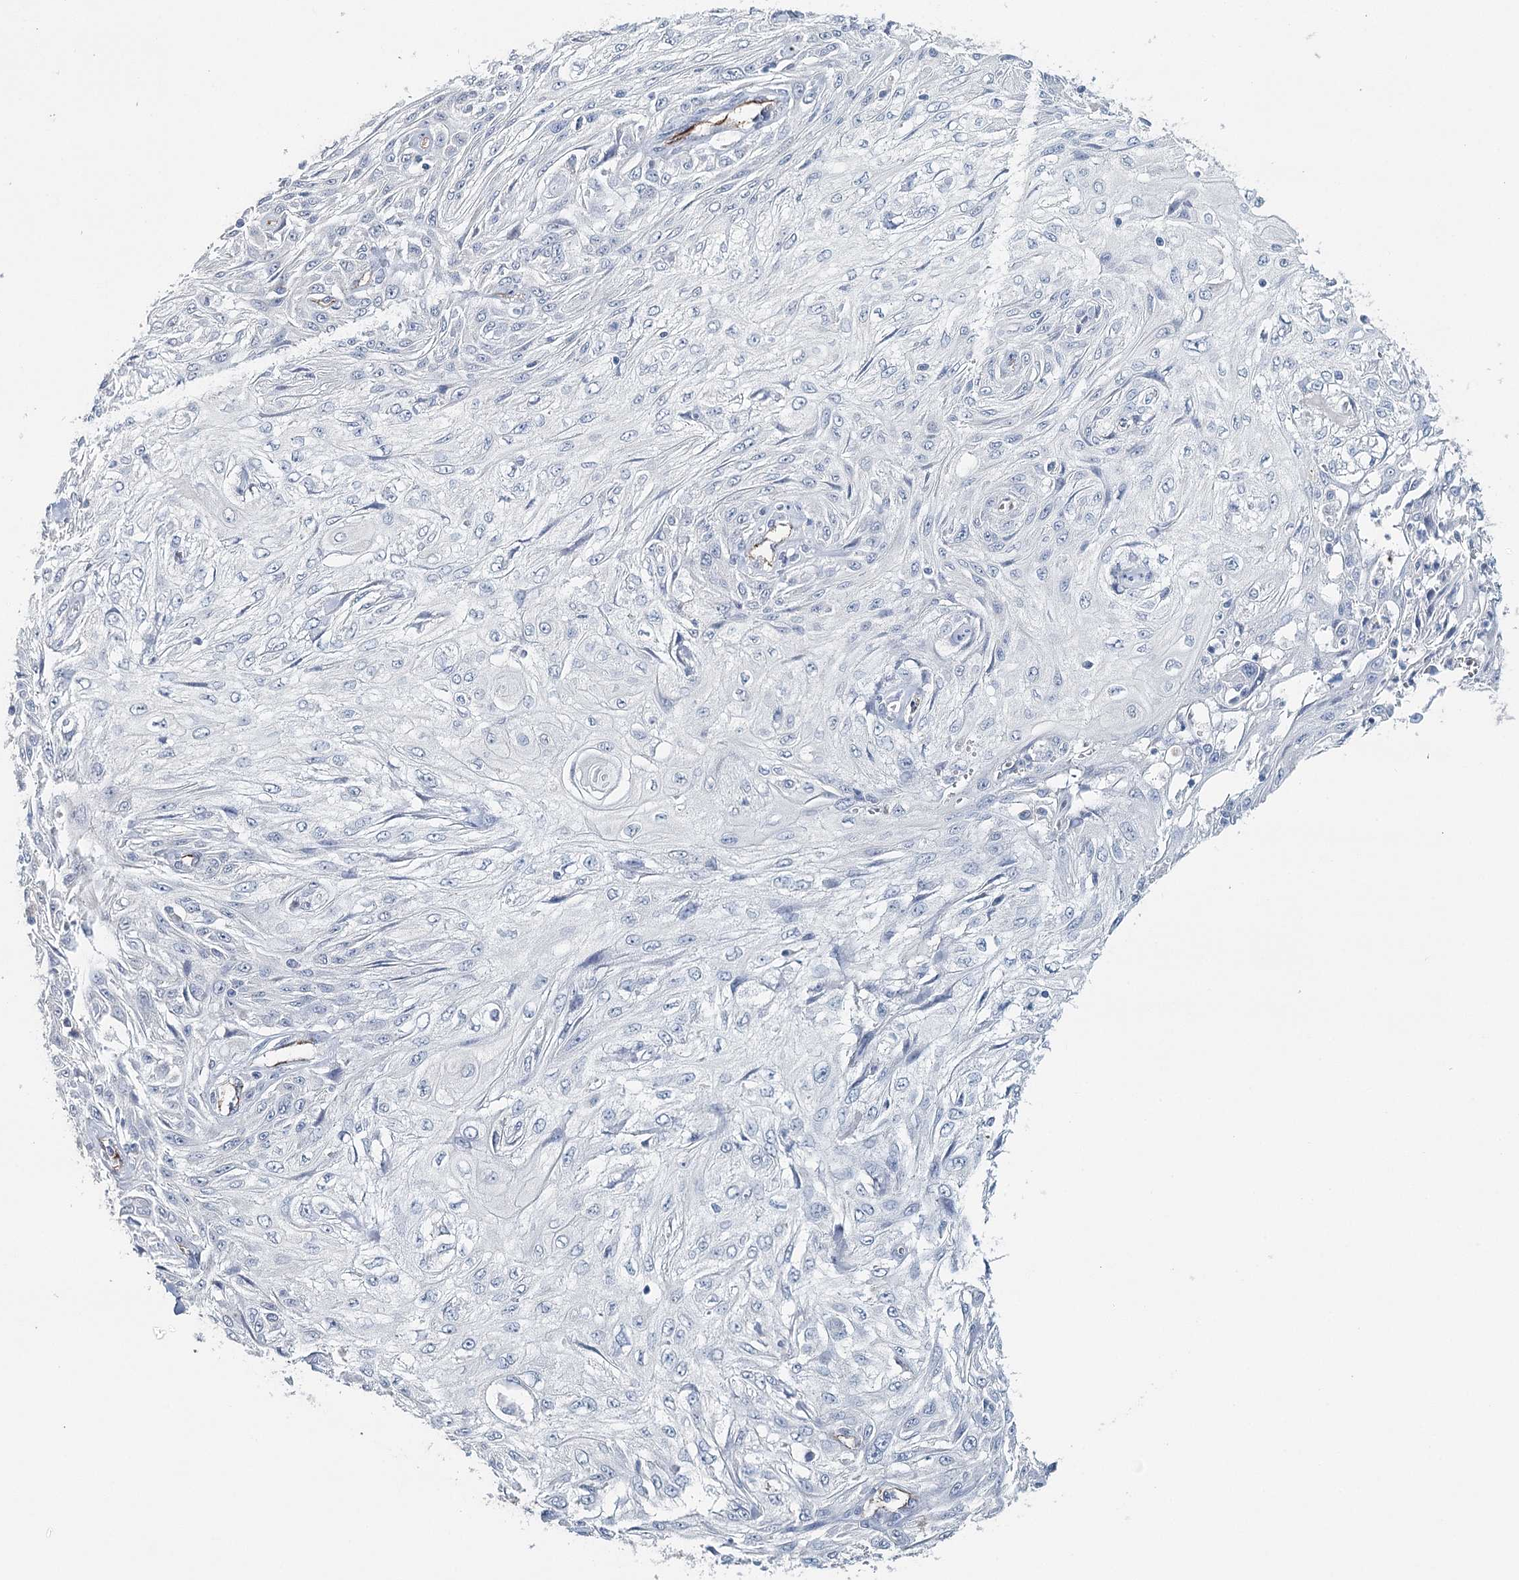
{"staining": {"intensity": "negative", "quantity": "none", "location": "none"}, "tissue": "skin cancer", "cell_type": "Tumor cells", "image_type": "cancer", "snomed": [{"axis": "morphology", "description": "Squamous cell carcinoma, NOS"}, {"axis": "topography", "description": "Skin"}], "caption": "This is an immunohistochemistry histopathology image of skin cancer. There is no expression in tumor cells.", "gene": "SYNPO", "patient": {"sex": "male", "age": 75}}